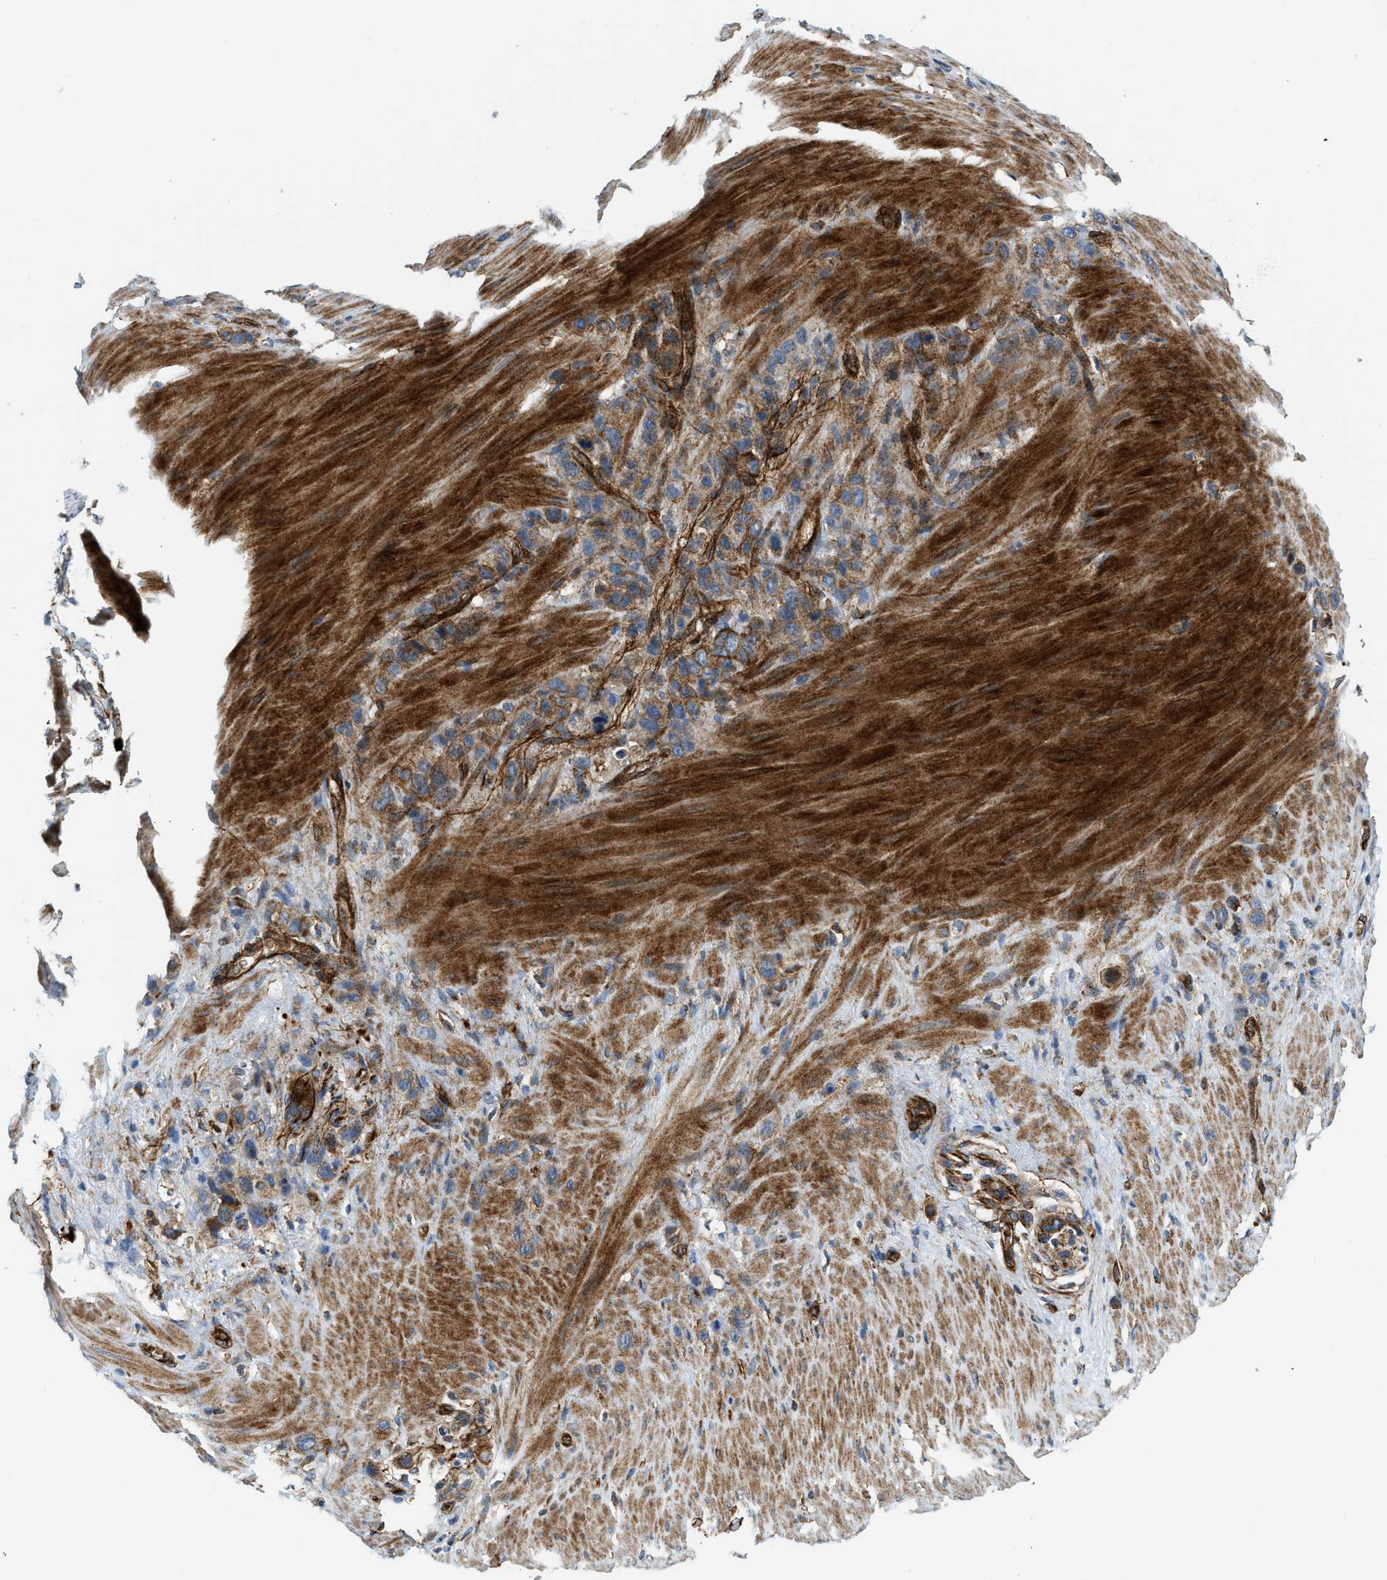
{"staining": {"intensity": "moderate", "quantity": "25%-75%", "location": "cytoplasmic/membranous"}, "tissue": "stomach cancer", "cell_type": "Tumor cells", "image_type": "cancer", "snomed": [{"axis": "morphology", "description": "Adenocarcinoma, NOS"}, {"axis": "morphology", "description": "Adenocarcinoma, High grade"}, {"axis": "topography", "description": "Stomach, upper"}, {"axis": "topography", "description": "Stomach, lower"}], "caption": "Immunohistochemistry (IHC) (DAB (3,3'-diaminobenzidine)) staining of human stomach adenocarcinoma demonstrates moderate cytoplasmic/membranous protein staining in approximately 25%-75% of tumor cells. Immunohistochemistry (IHC) stains the protein in brown and the nuclei are stained blue.", "gene": "HIP1", "patient": {"sex": "female", "age": 65}}